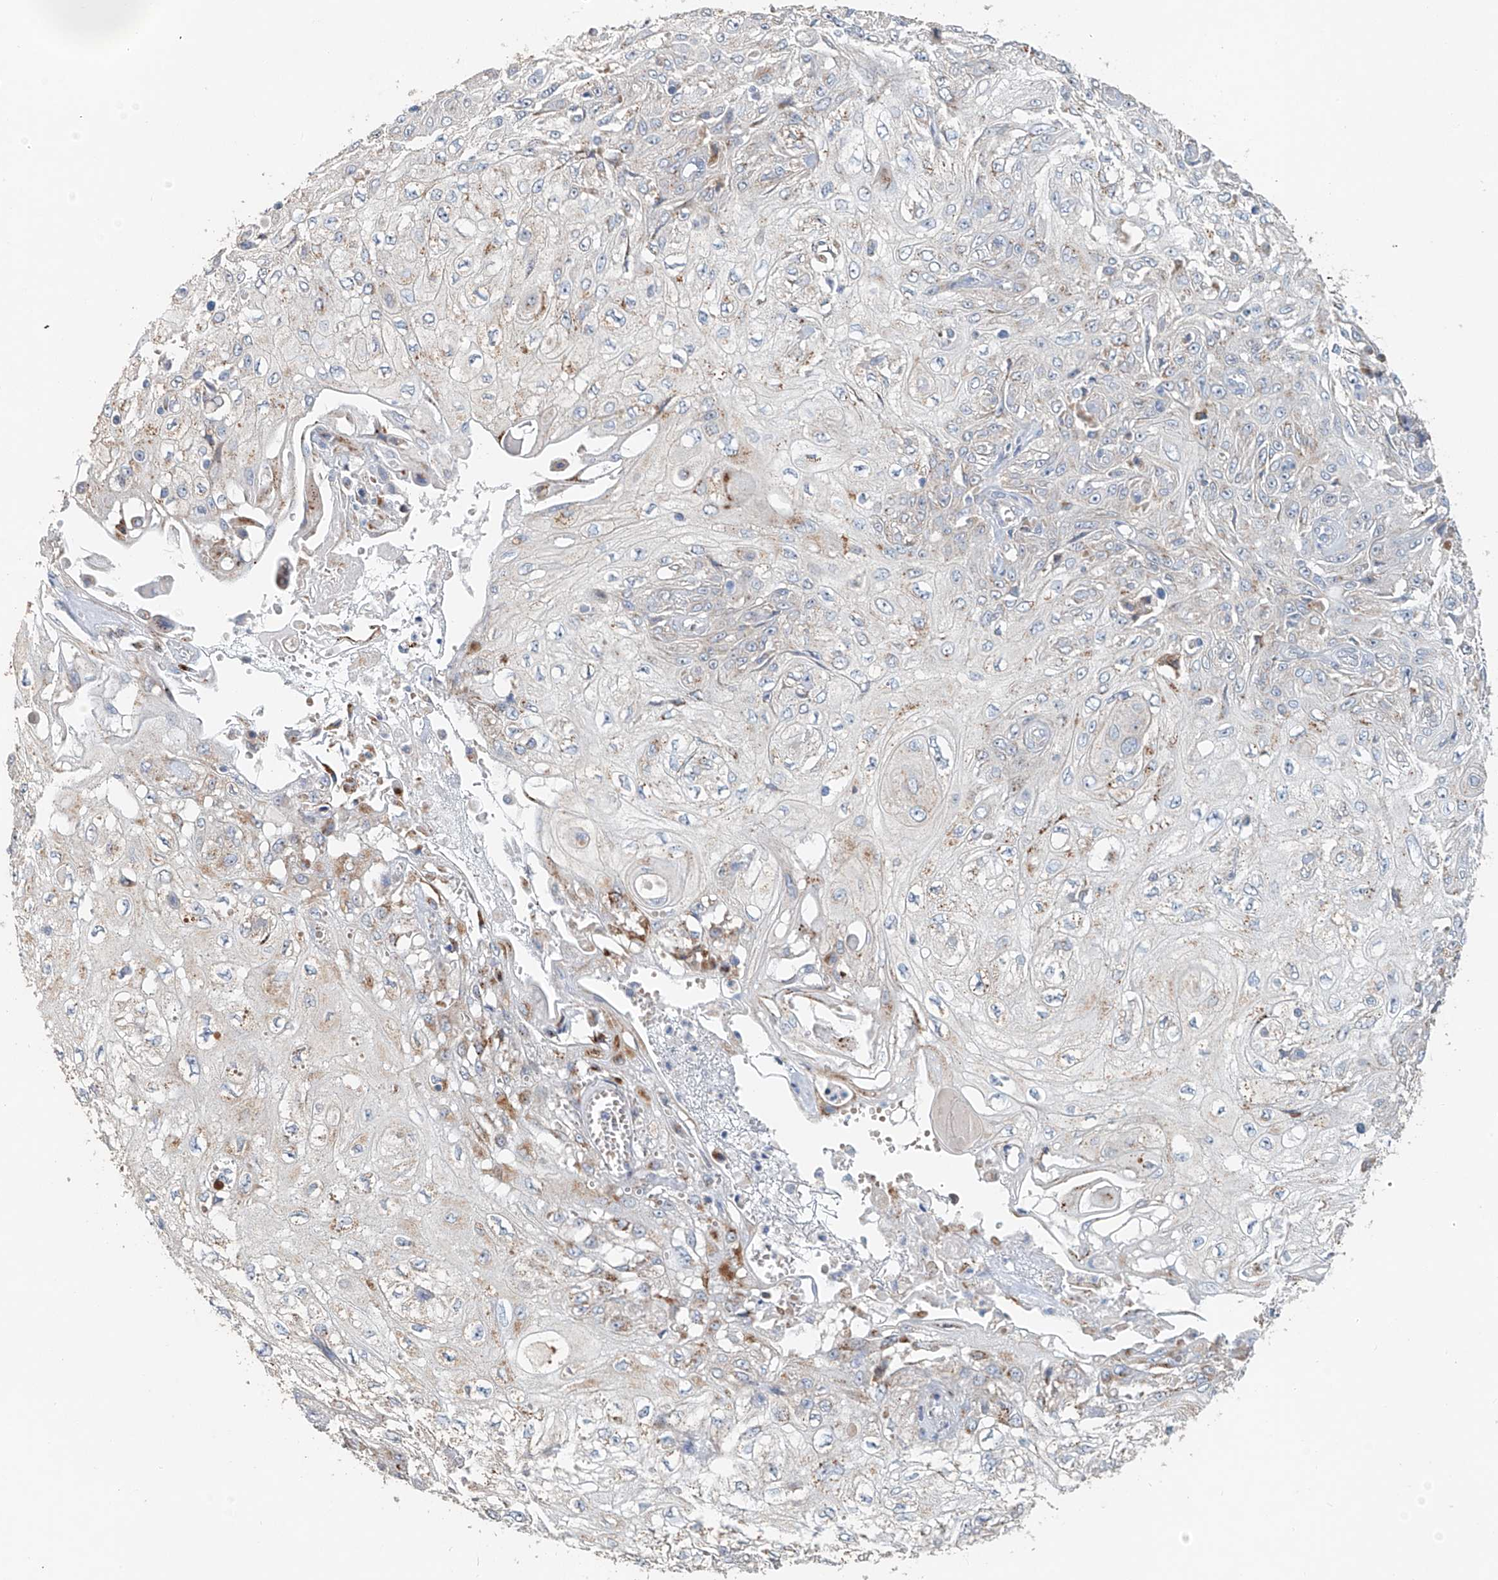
{"staining": {"intensity": "weak", "quantity": "<25%", "location": "cytoplasmic/membranous"}, "tissue": "skin cancer", "cell_type": "Tumor cells", "image_type": "cancer", "snomed": [{"axis": "morphology", "description": "Squamous cell carcinoma, NOS"}, {"axis": "morphology", "description": "Squamous cell carcinoma, metastatic, NOS"}, {"axis": "topography", "description": "Skin"}, {"axis": "topography", "description": "Lymph node"}], "caption": "Immunohistochemistry (IHC) of skin cancer (squamous cell carcinoma) displays no staining in tumor cells. (IHC, brightfield microscopy, high magnification).", "gene": "TRIM47", "patient": {"sex": "male", "age": 75}}